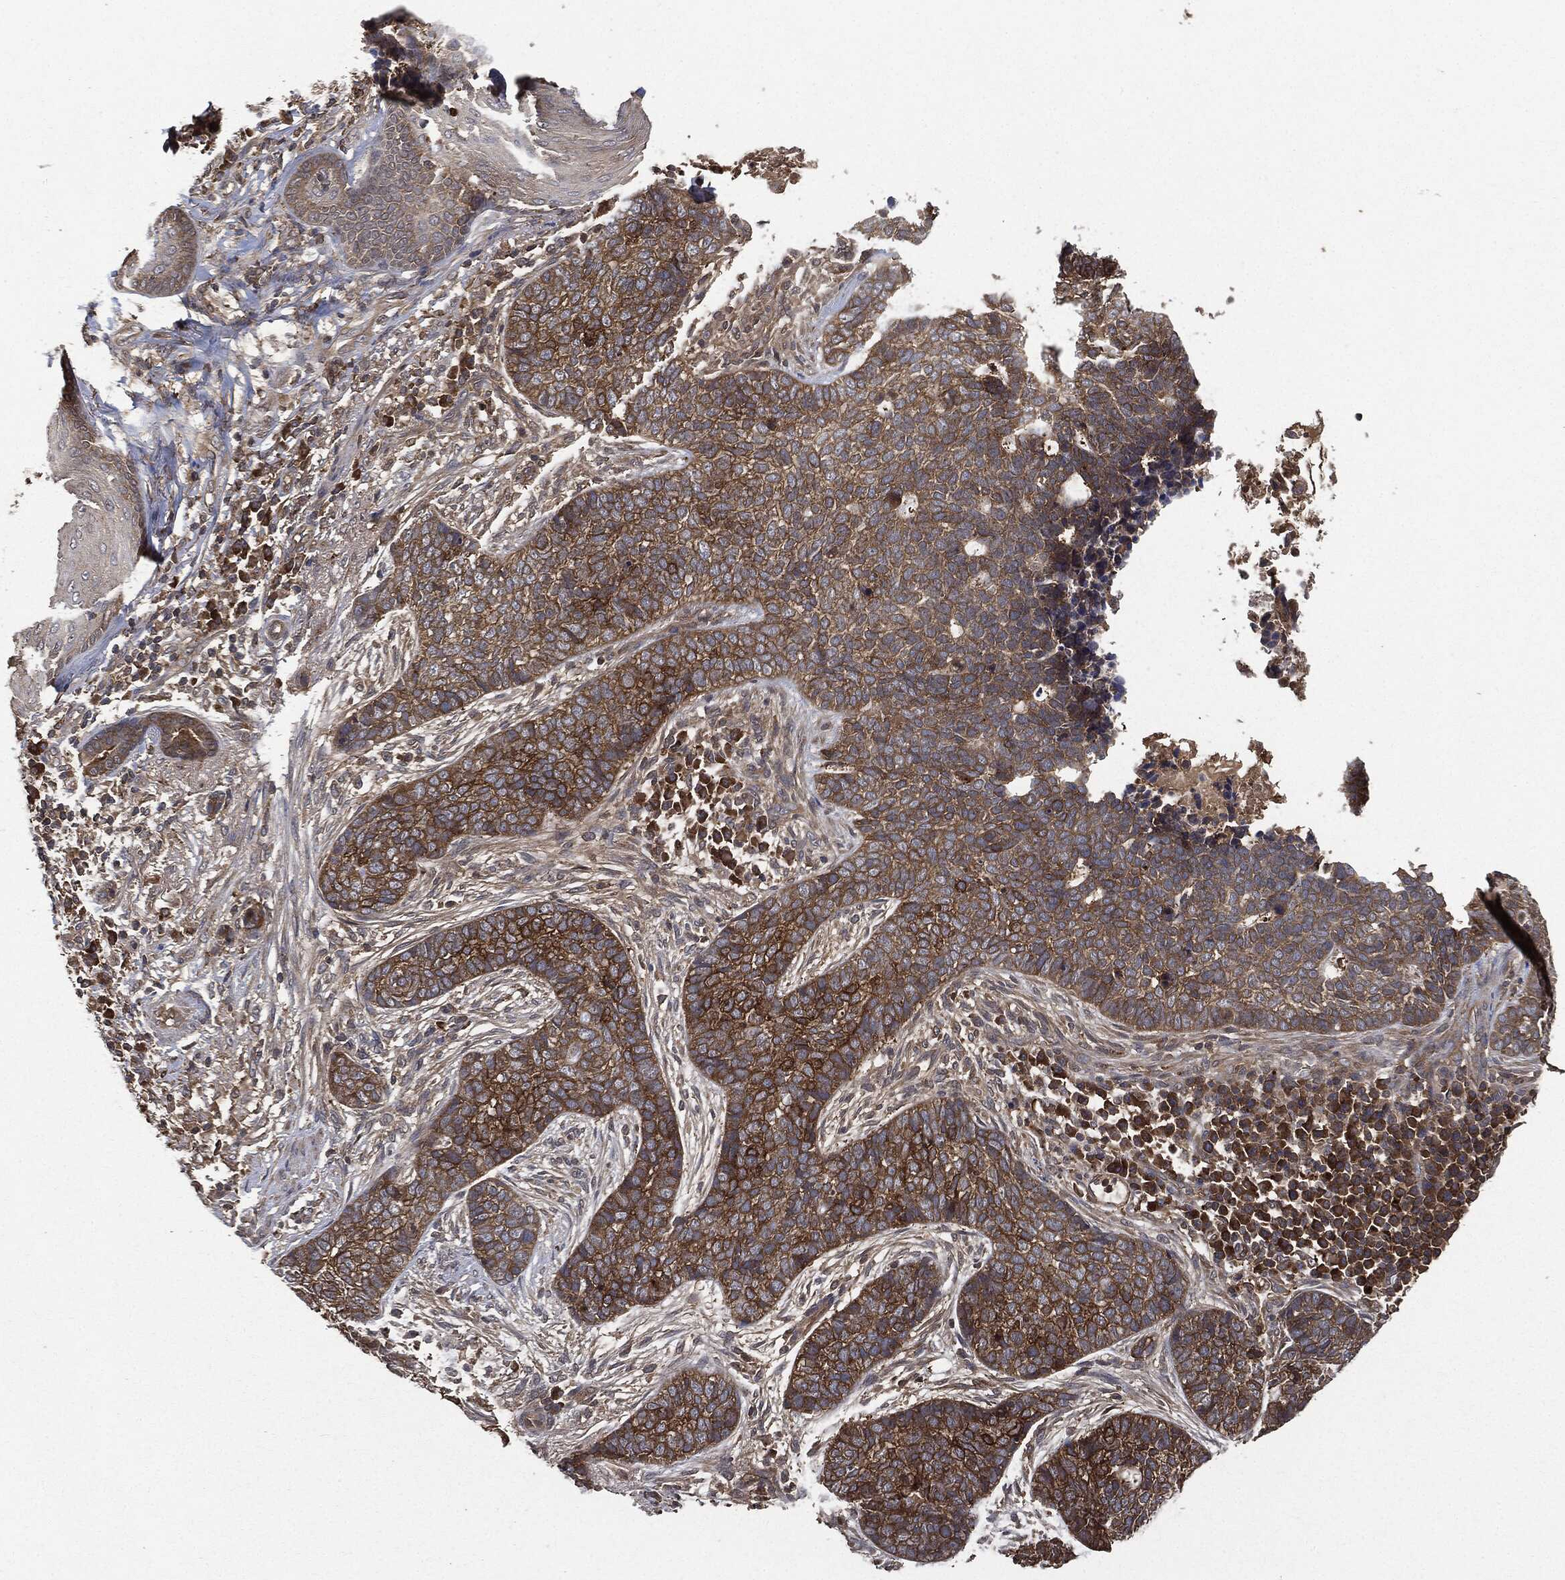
{"staining": {"intensity": "moderate", "quantity": ">75%", "location": "cytoplasmic/membranous"}, "tissue": "skin cancer", "cell_type": "Tumor cells", "image_type": "cancer", "snomed": [{"axis": "morphology", "description": "Squamous cell carcinoma, NOS"}, {"axis": "topography", "description": "Skin"}], "caption": "Human skin squamous cell carcinoma stained with a brown dye shows moderate cytoplasmic/membranous positive positivity in about >75% of tumor cells.", "gene": "BRAF", "patient": {"sex": "male", "age": 88}}